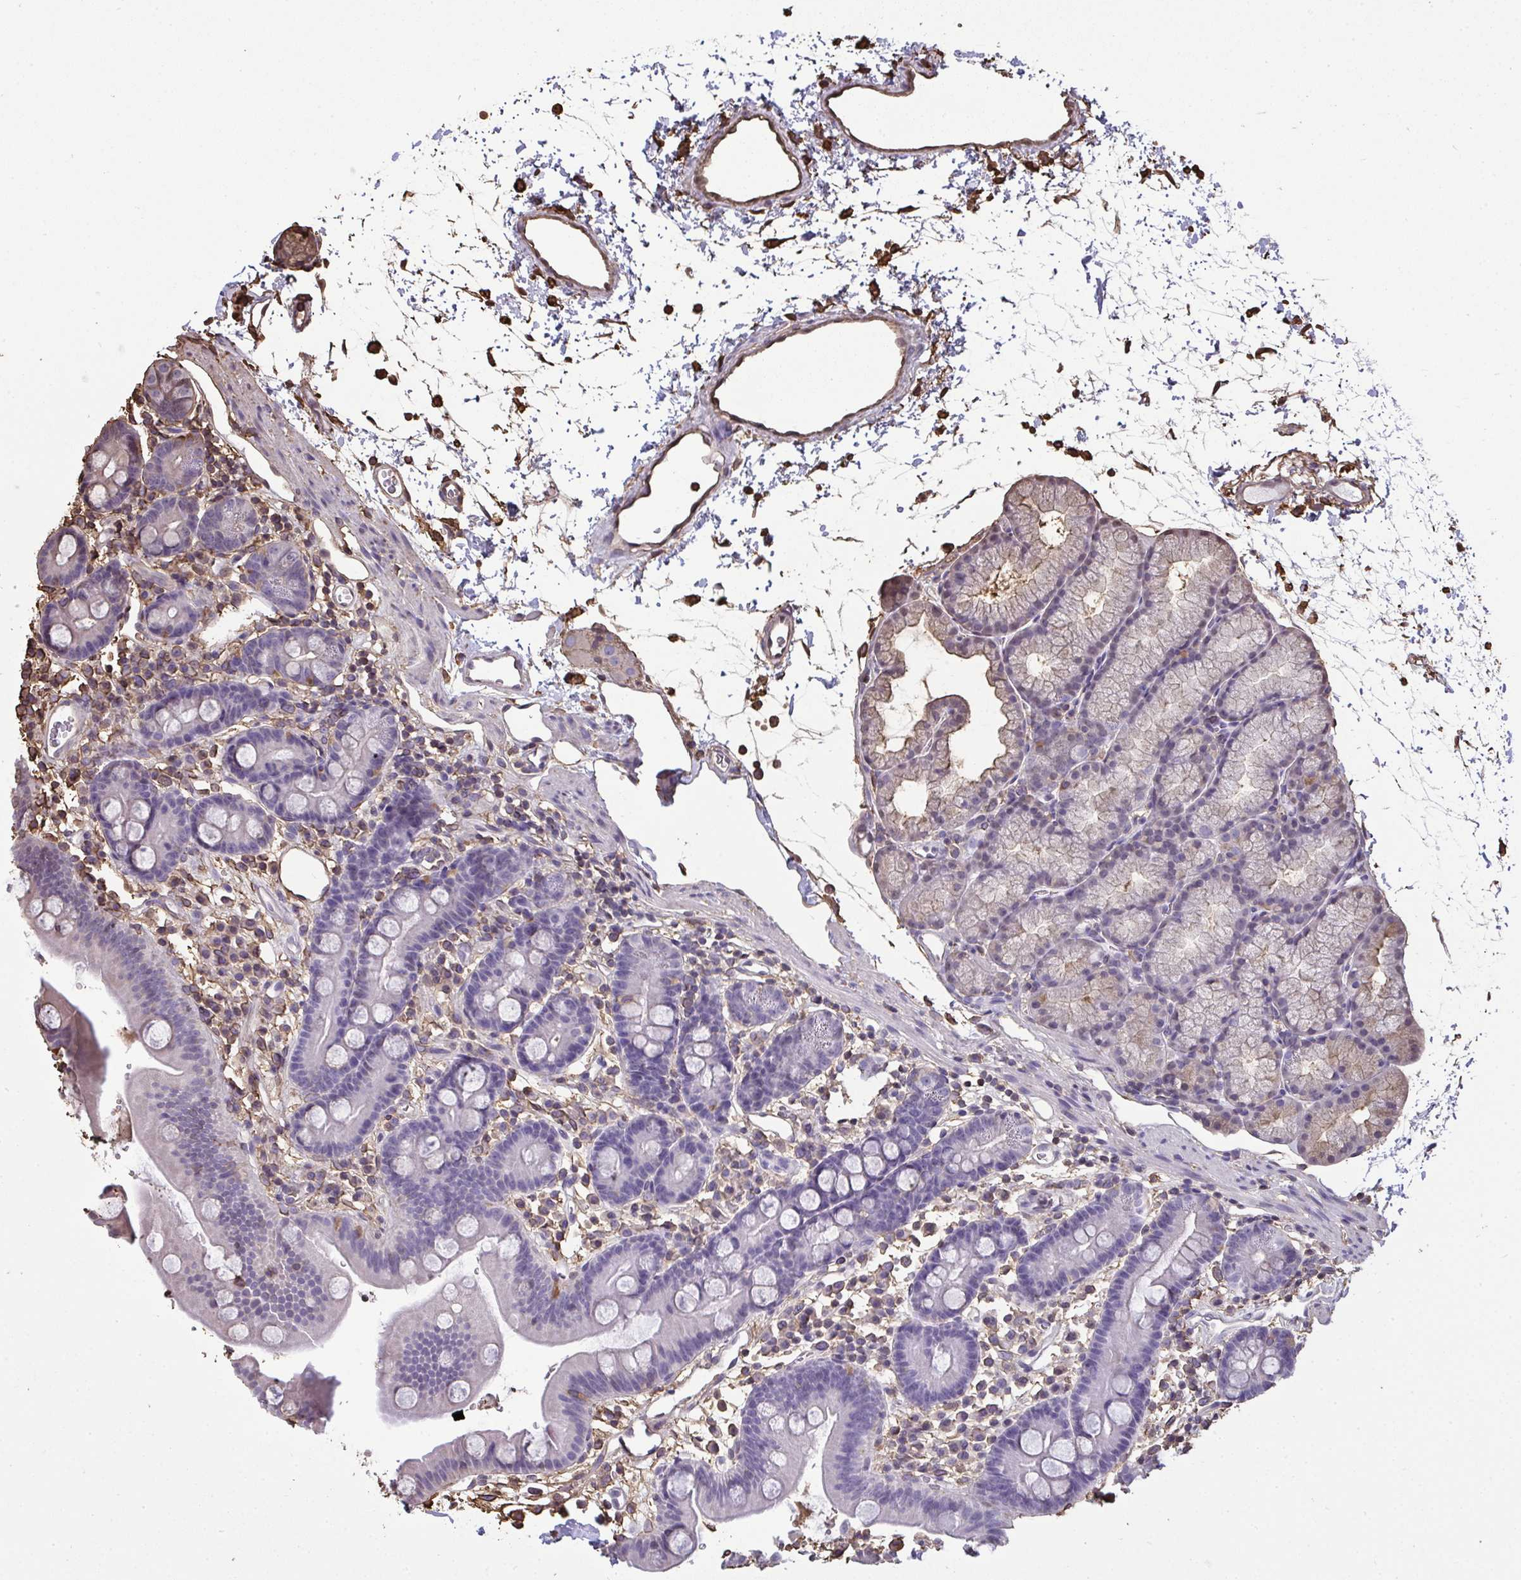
{"staining": {"intensity": "weak", "quantity": "<25%", "location": "cytoplasmic/membranous"}, "tissue": "duodenum", "cell_type": "Glandular cells", "image_type": "normal", "snomed": [{"axis": "morphology", "description": "Normal tissue, NOS"}, {"axis": "topography", "description": "Duodenum"}], "caption": "High power microscopy micrograph of an IHC photomicrograph of normal duodenum, revealing no significant staining in glandular cells. (DAB immunohistochemistry with hematoxylin counter stain).", "gene": "ANXA5", "patient": {"sex": "male", "age": 59}}